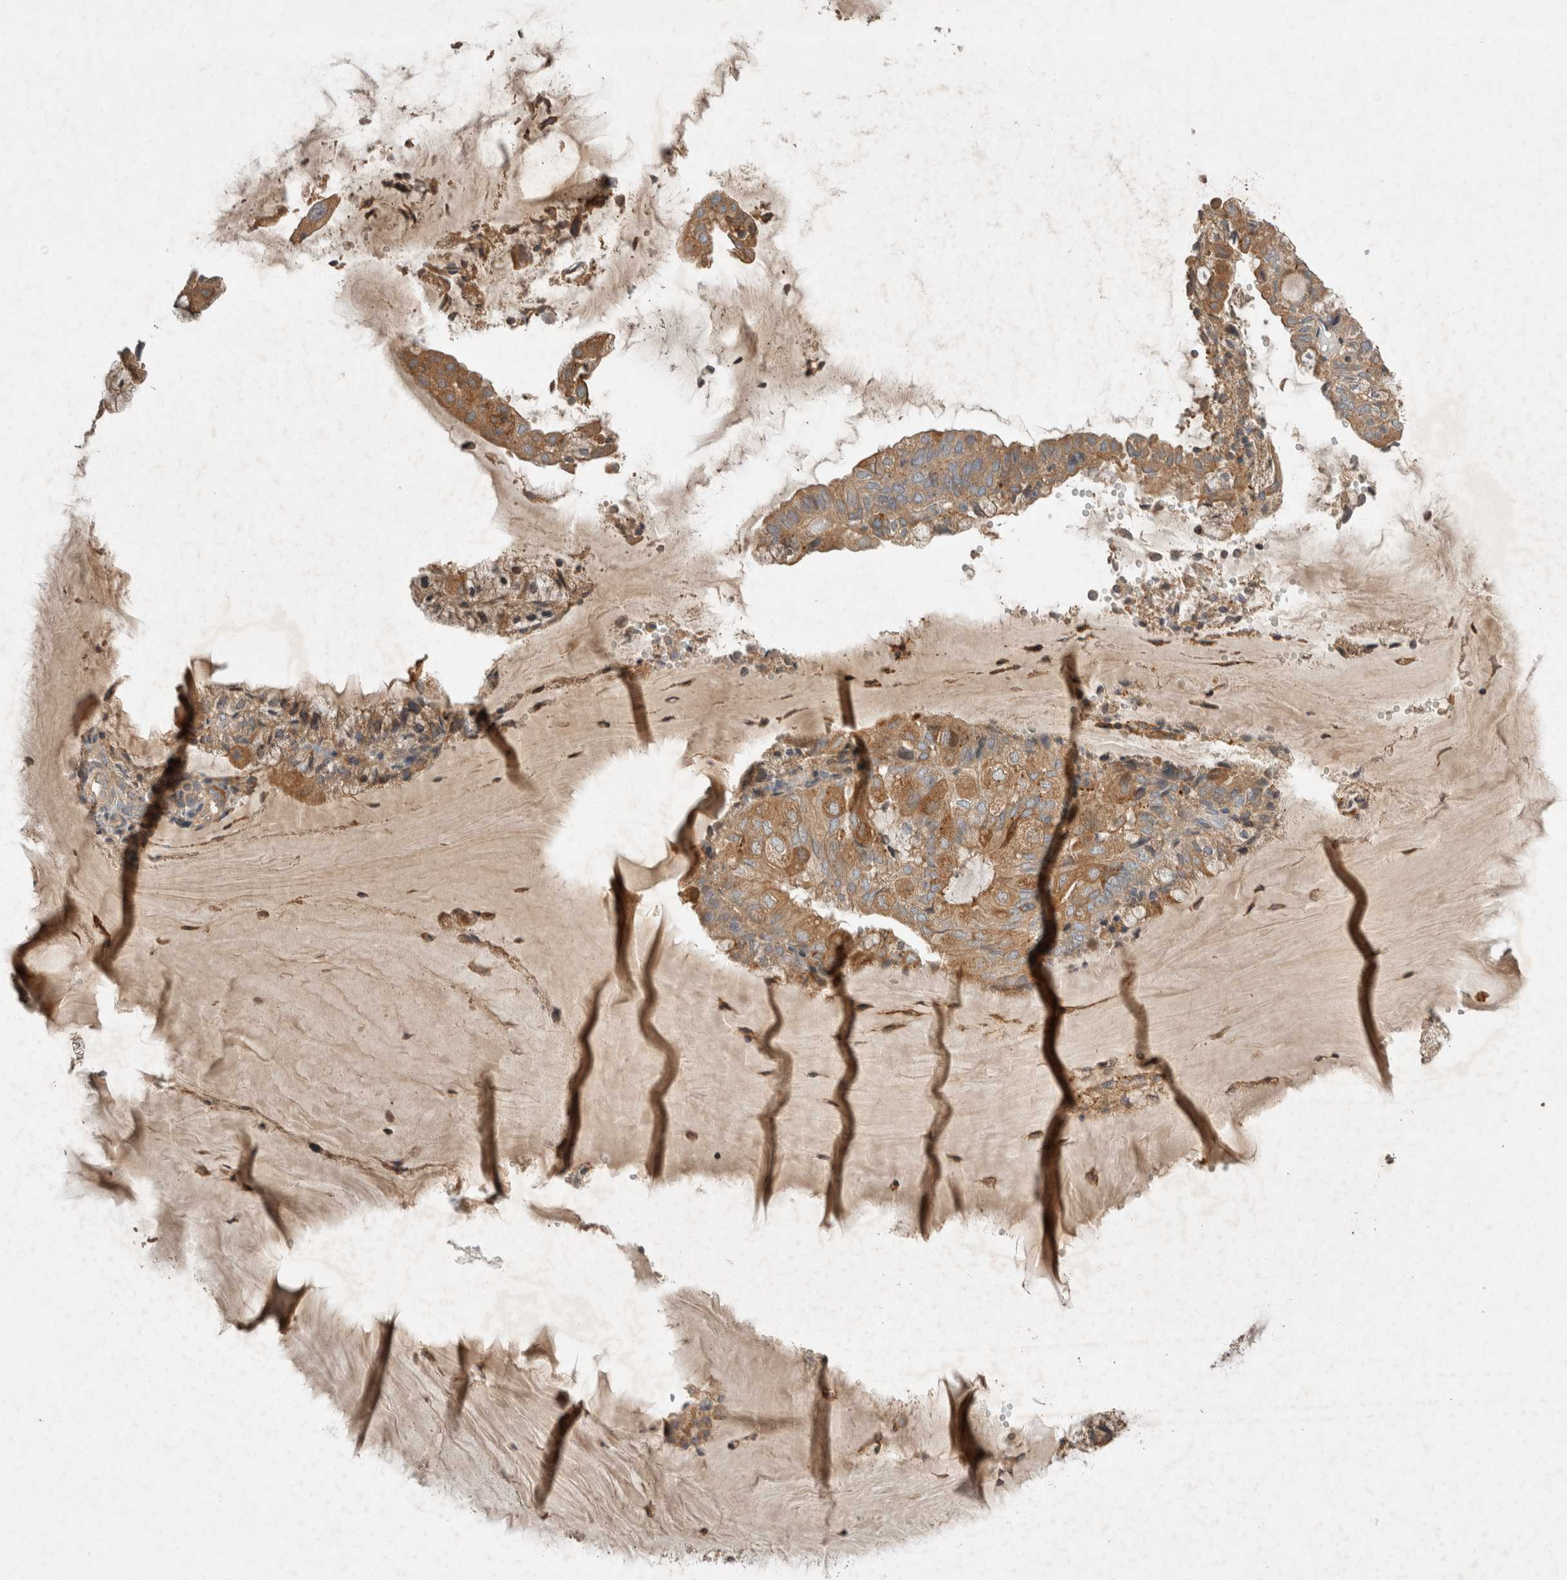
{"staining": {"intensity": "moderate", "quantity": "25%-75%", "location": "cytoplasmic/membranous"}, "tissue": "endometrial cancer", "cell_type": "Tumor cells", "image_type": "cancer", "snomed": [{"axis": "morphology", "description": "Adenocarcinoma, NOS"}, {"axis": "topography", "description": "Endometrium"}], "caption": "Adenocarcinoma (endometrial) stained for a protein (brown) reveals moderate cytoplasmic/membranous positive positivity in about 25%-75% of tumor cells.", "gene": "ARMC9", "patient": {"sex": "female", "age": 81}}